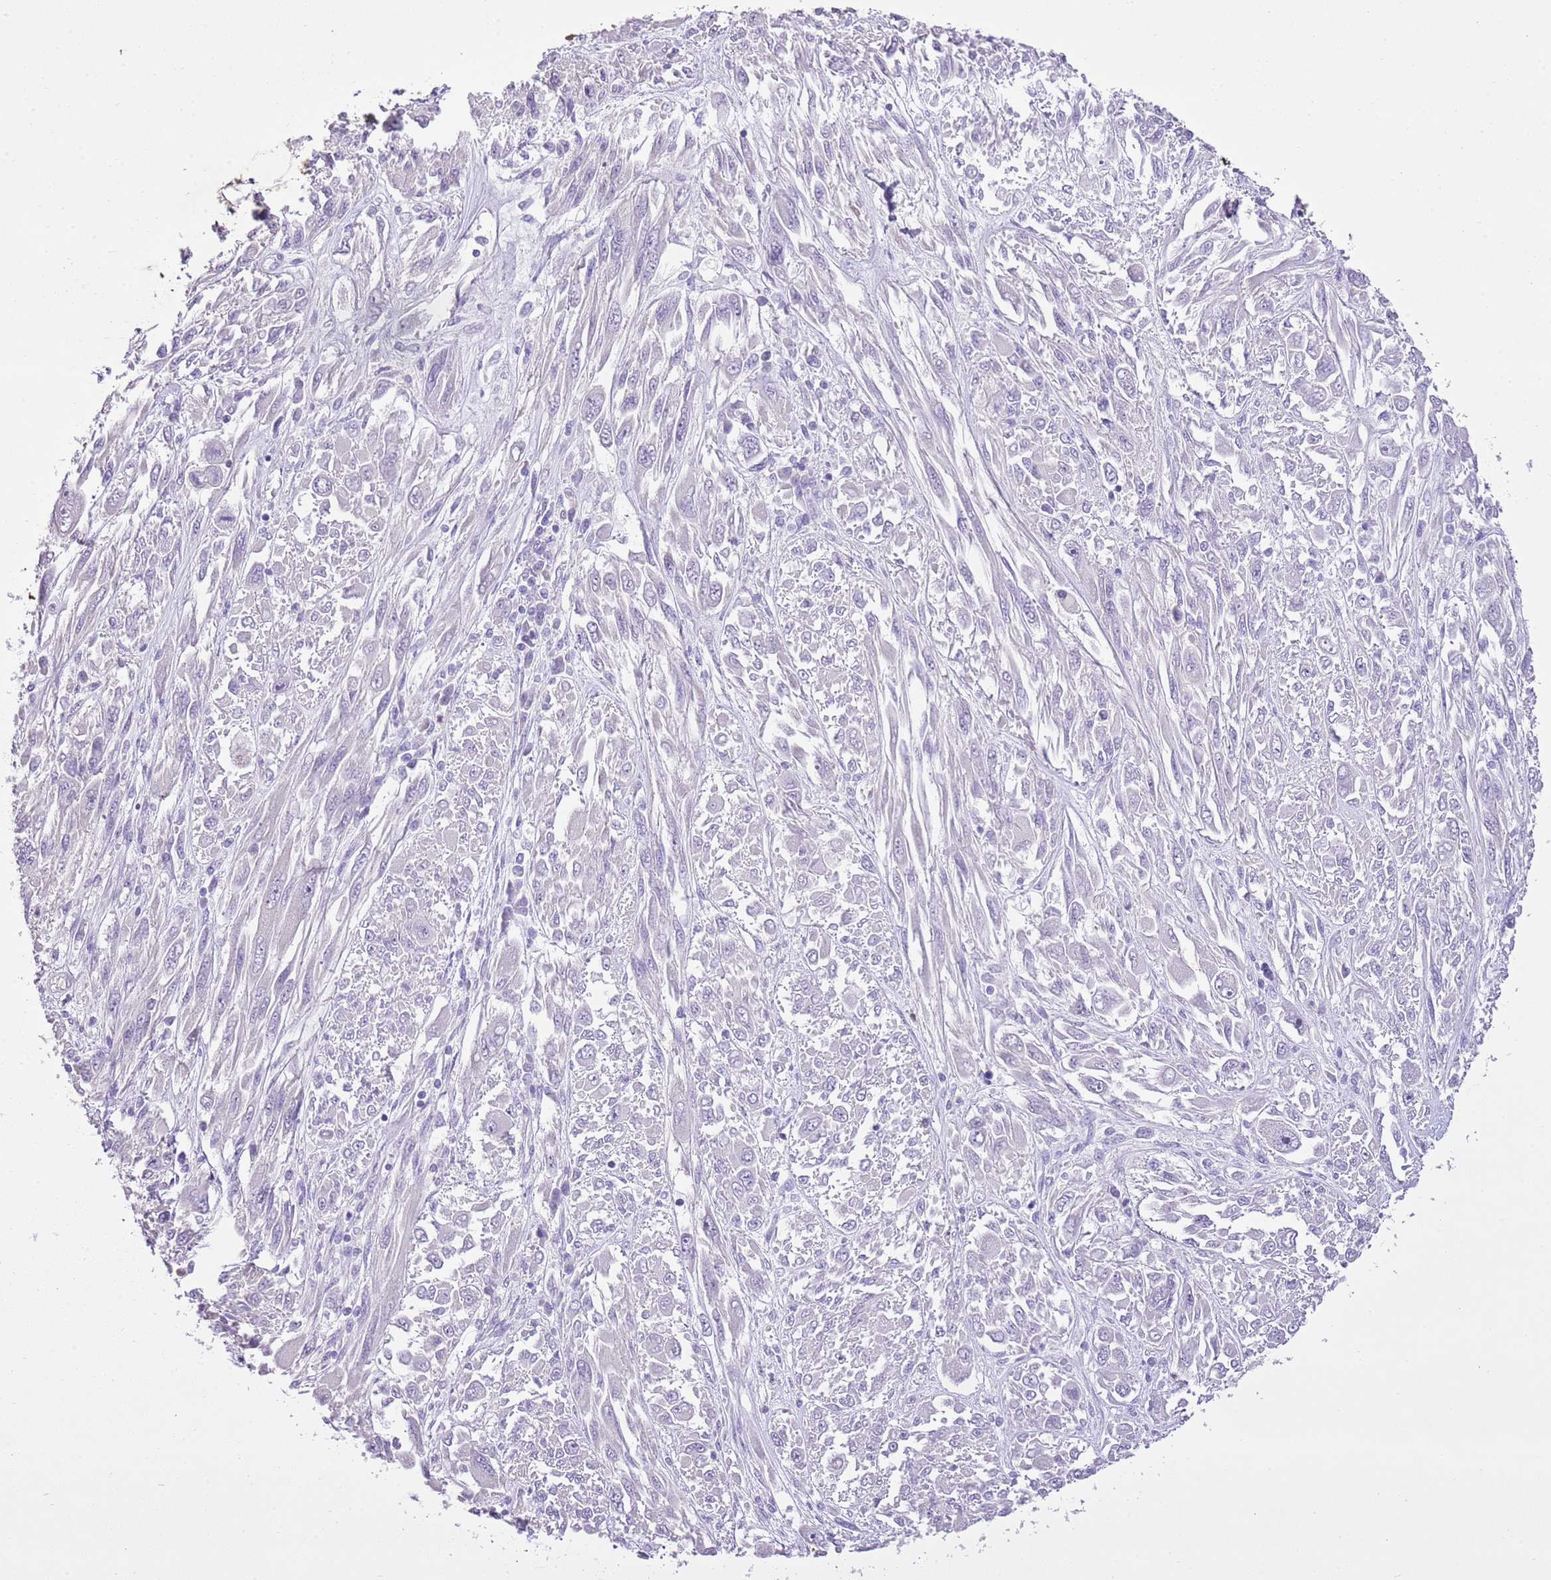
{"staining": {"intensity": "negative", "quantity": "none", "location": "none"}, "tissue": "melanoma", "cell_type": "Tumor cells", "image_type": "cancer", "snomed": [{"axis": "morphology", "description": "Malignant melanoma, NOS"}, {"axis": "topography", "description": "Skin"}], "caption": "Image shows no significant protein expression in tumor cells of malignant melanoma.", "gene": "XPO7", "patient": {"sex": "female", "age": 91}}